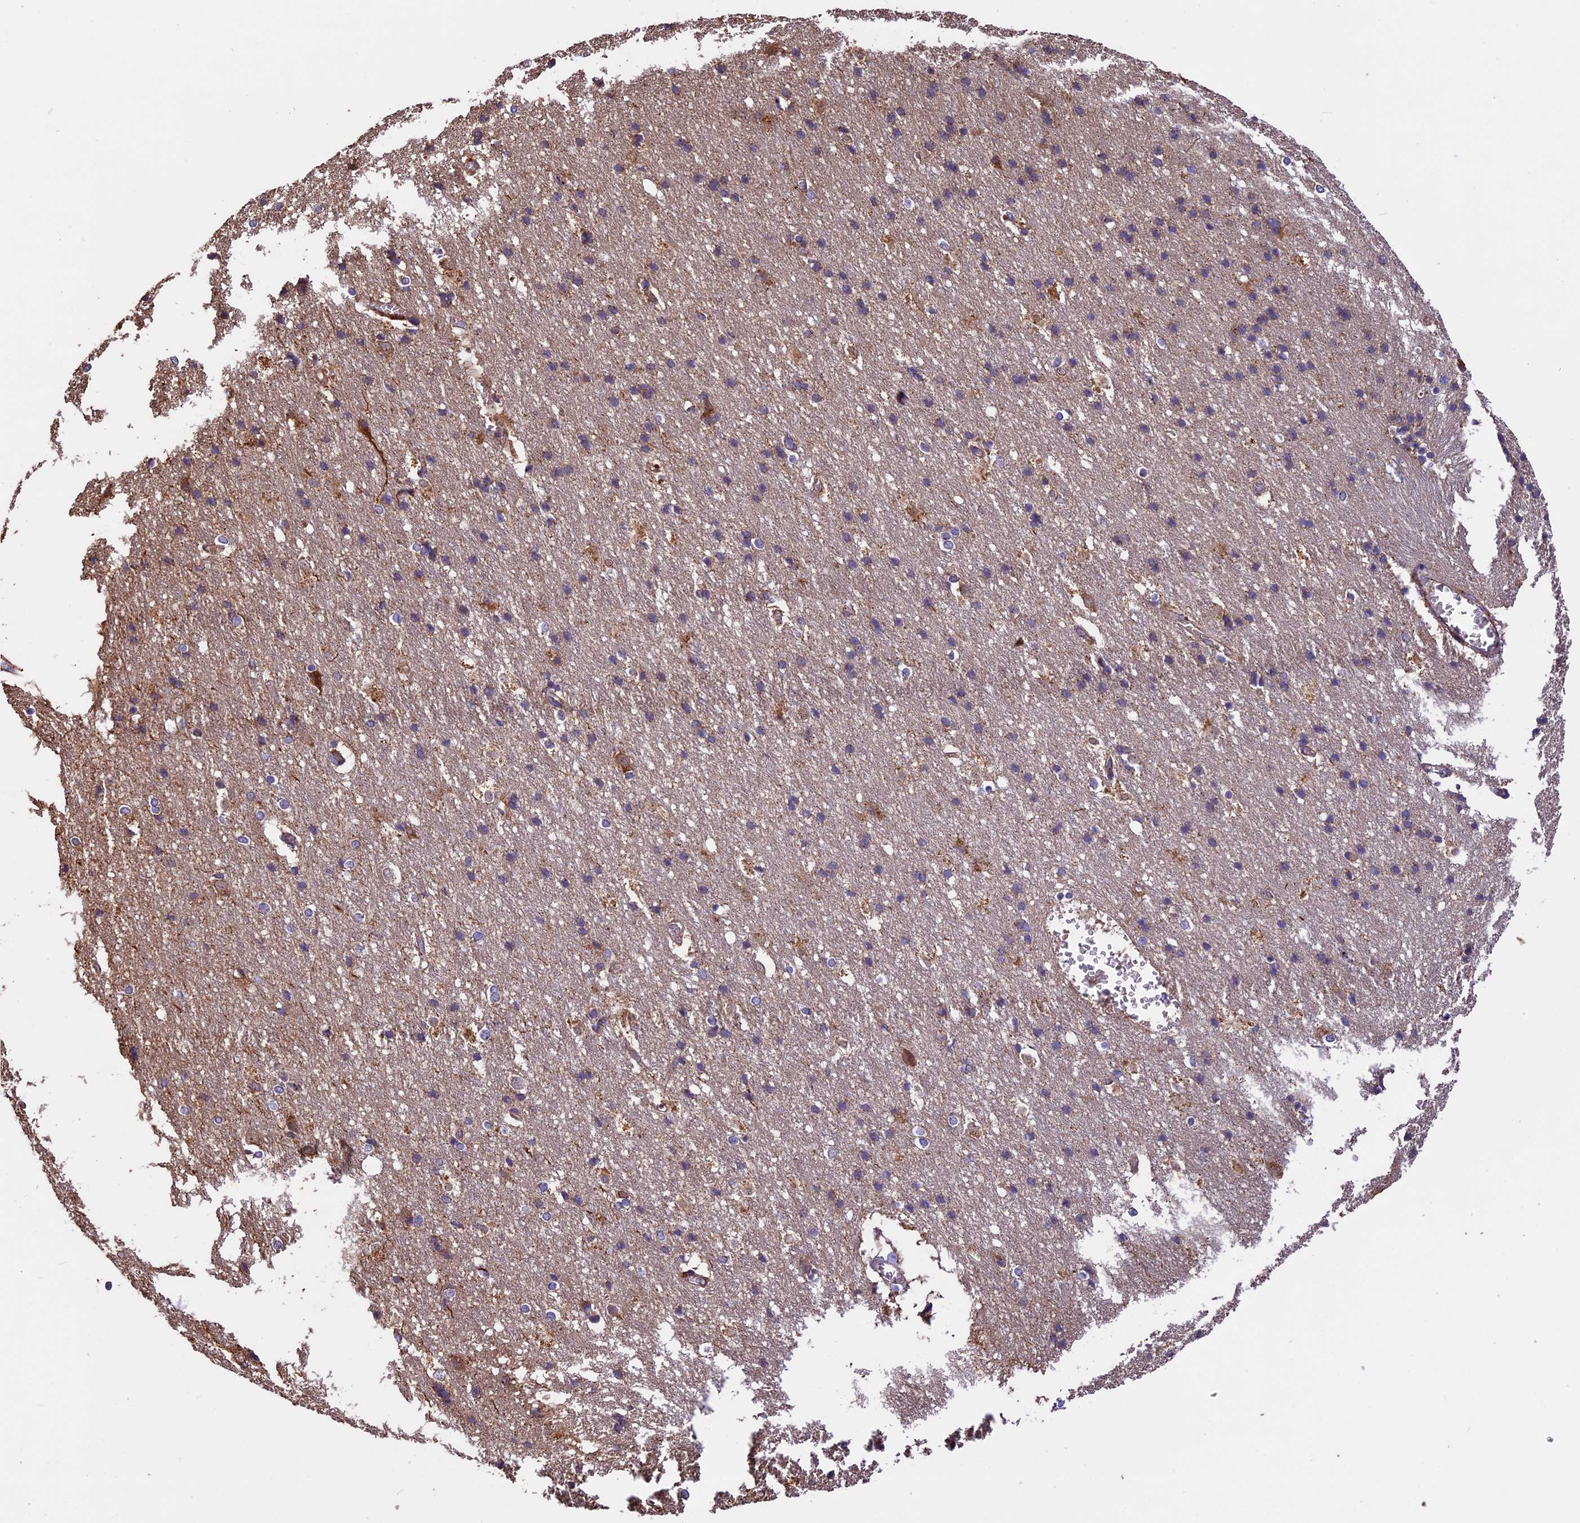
{"staining": {"intensity": "moderate", "quantity": ">75%", "location": "cytoplasmic/membranous"}, "tissue": "cerebral cortex", "cell_type": "Endothelial cells", "image_type": "normal", "snomed": [{"axis": "morphology", "description": "Normal tissue, NOS"}, {"axis": "topography", "description": "Cerebral cortex"}], "caption": "Endothelial cells show medium levels of moderate cytoplasmic/membranous positivity in about >75% of cells in unremarkable cerebral cortex.", "gene": "CHMP2A", "patient": {"sex": "male", "age": 54}}